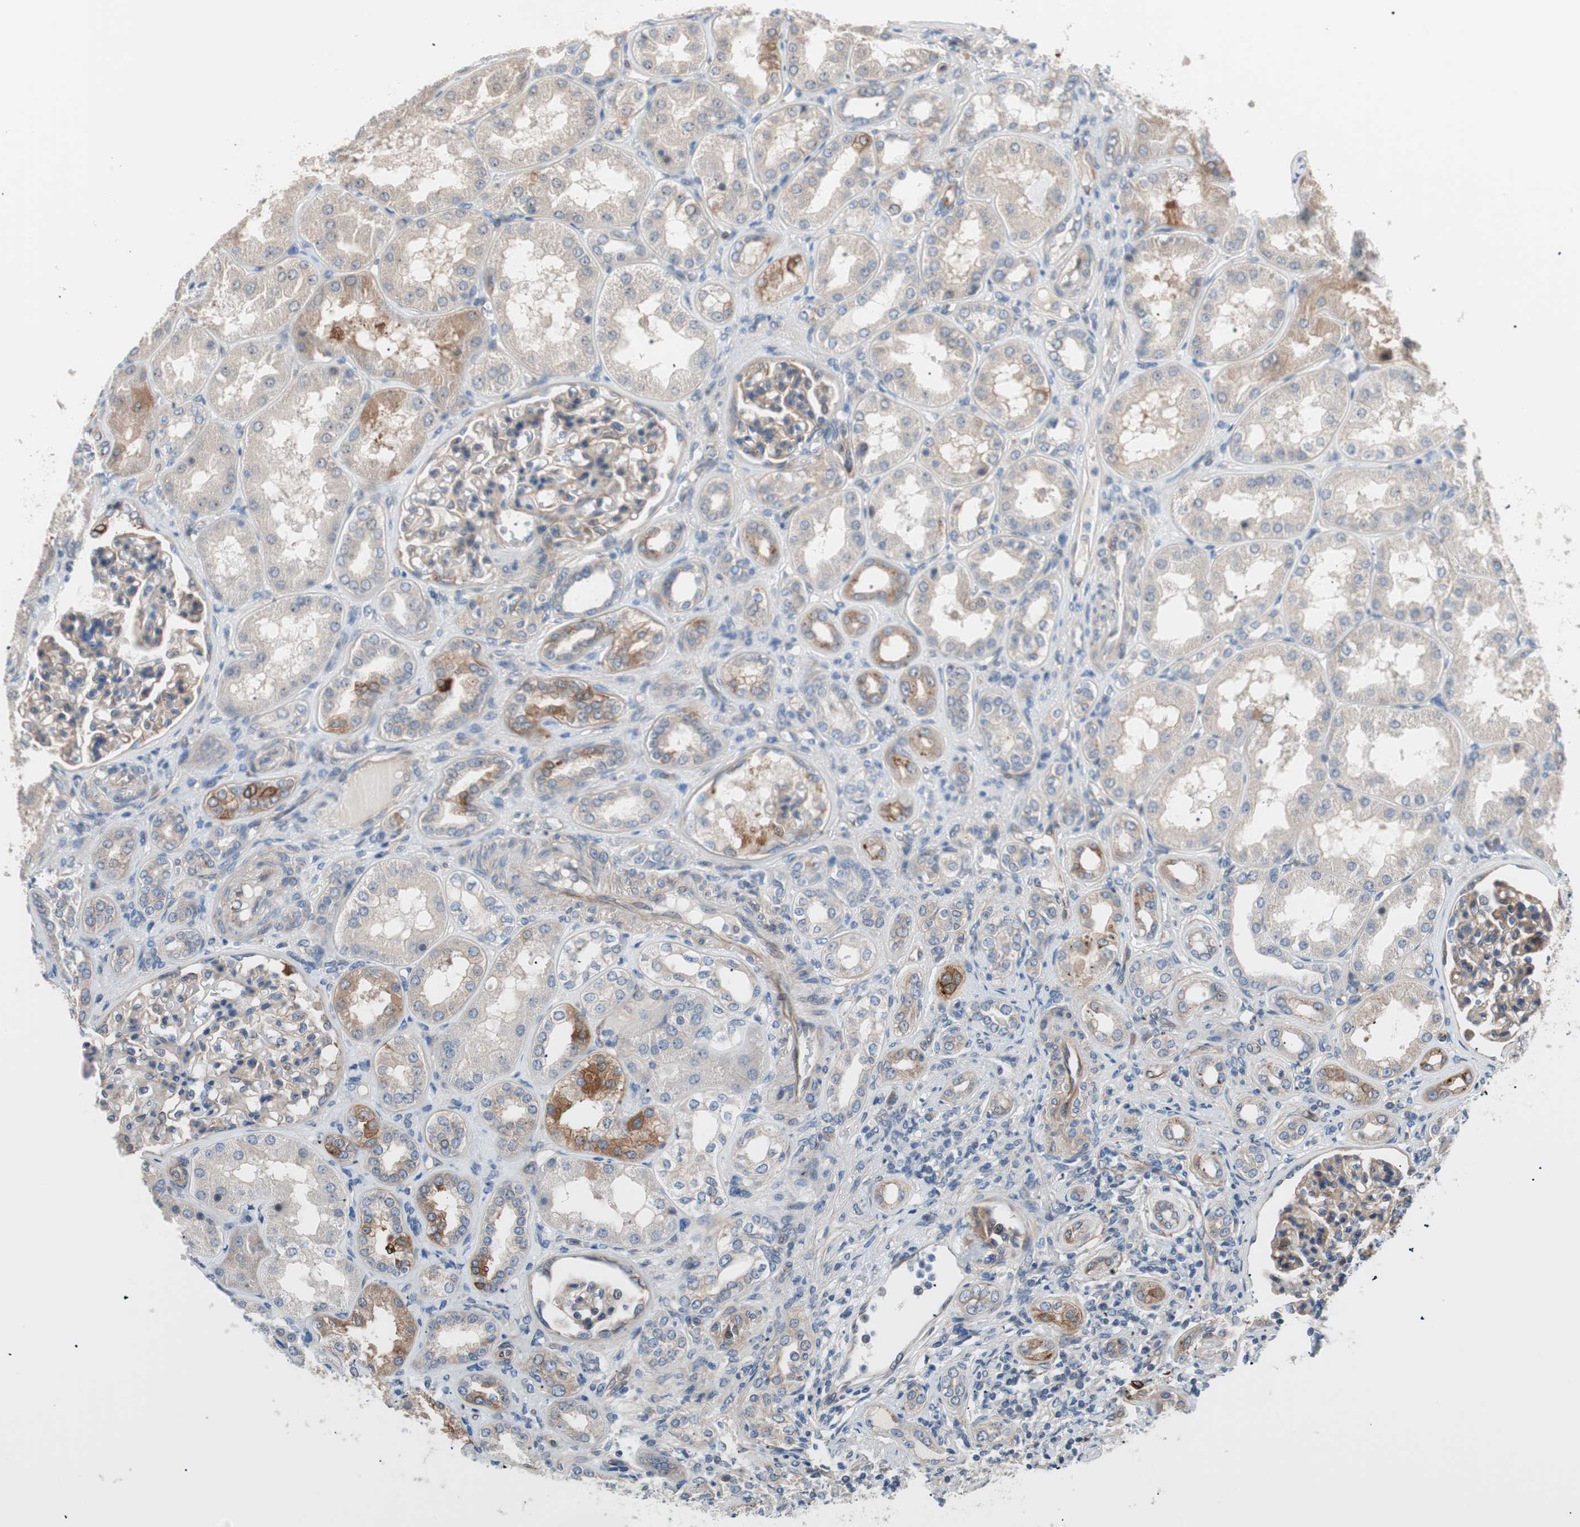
{"staining": {"intensity": "moderate", "quantity": ">75%", "location": "cytoplasmic/membranous"}, "tissue": "kidney", "cell_type": "Cells in glomeruli", "image_type": "normal", "snomed": [{"axis": "morphology", "description": "Normal tissue, NOS"}, {"axis": "topography", "description": "Kidney"}], "caption": "High-magnification brightfield microscopy of benign kidney stained with DAB (3,3'-diaminobenzidine) (brown) and counterstained with hematoxylin (blue). cells in glomeruli exhibit moderate cytoplasmic/membranous expression is present in approximately>75% of cells.", "gene": "SMG1", "patient": {"sex": "female", "age": 56}}